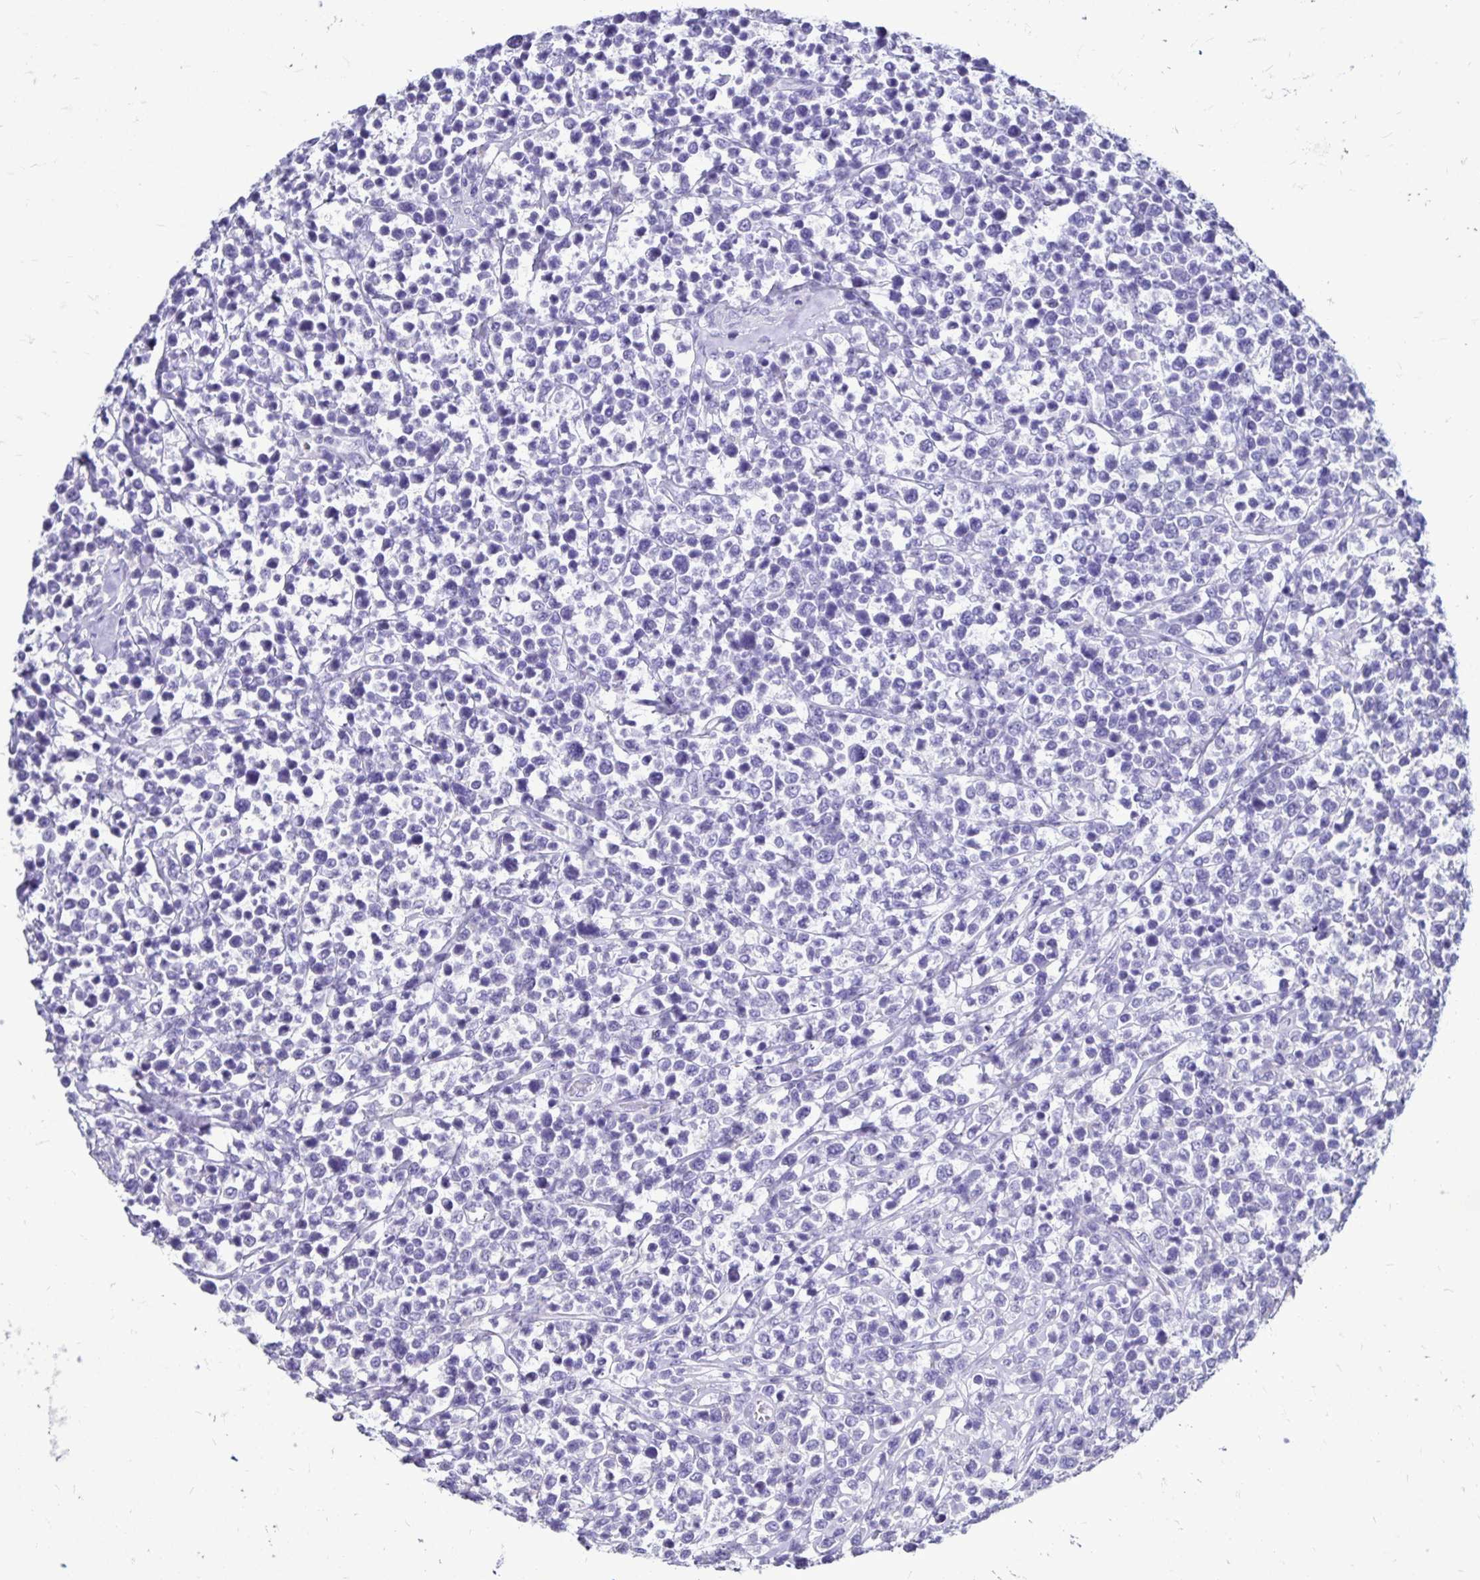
{"staining": {"intensity": "negative", "quantity": "none", "location": "none"}, "tissue": "lymphoma", "cell_type": "Tumor cells", "image_type": "cancer", "snomed": [{"axis": "morphology", "description": "Malignant lymphoma, non-Hodgkin's type, High grade"}, {"axis": "topography", "description": "Soft tissue"}], "caption": "Tumor cells show no significant protein positivity in lymphoma.", "gene": "EVPL", "patient": {"sex": "female", "age": 56}}